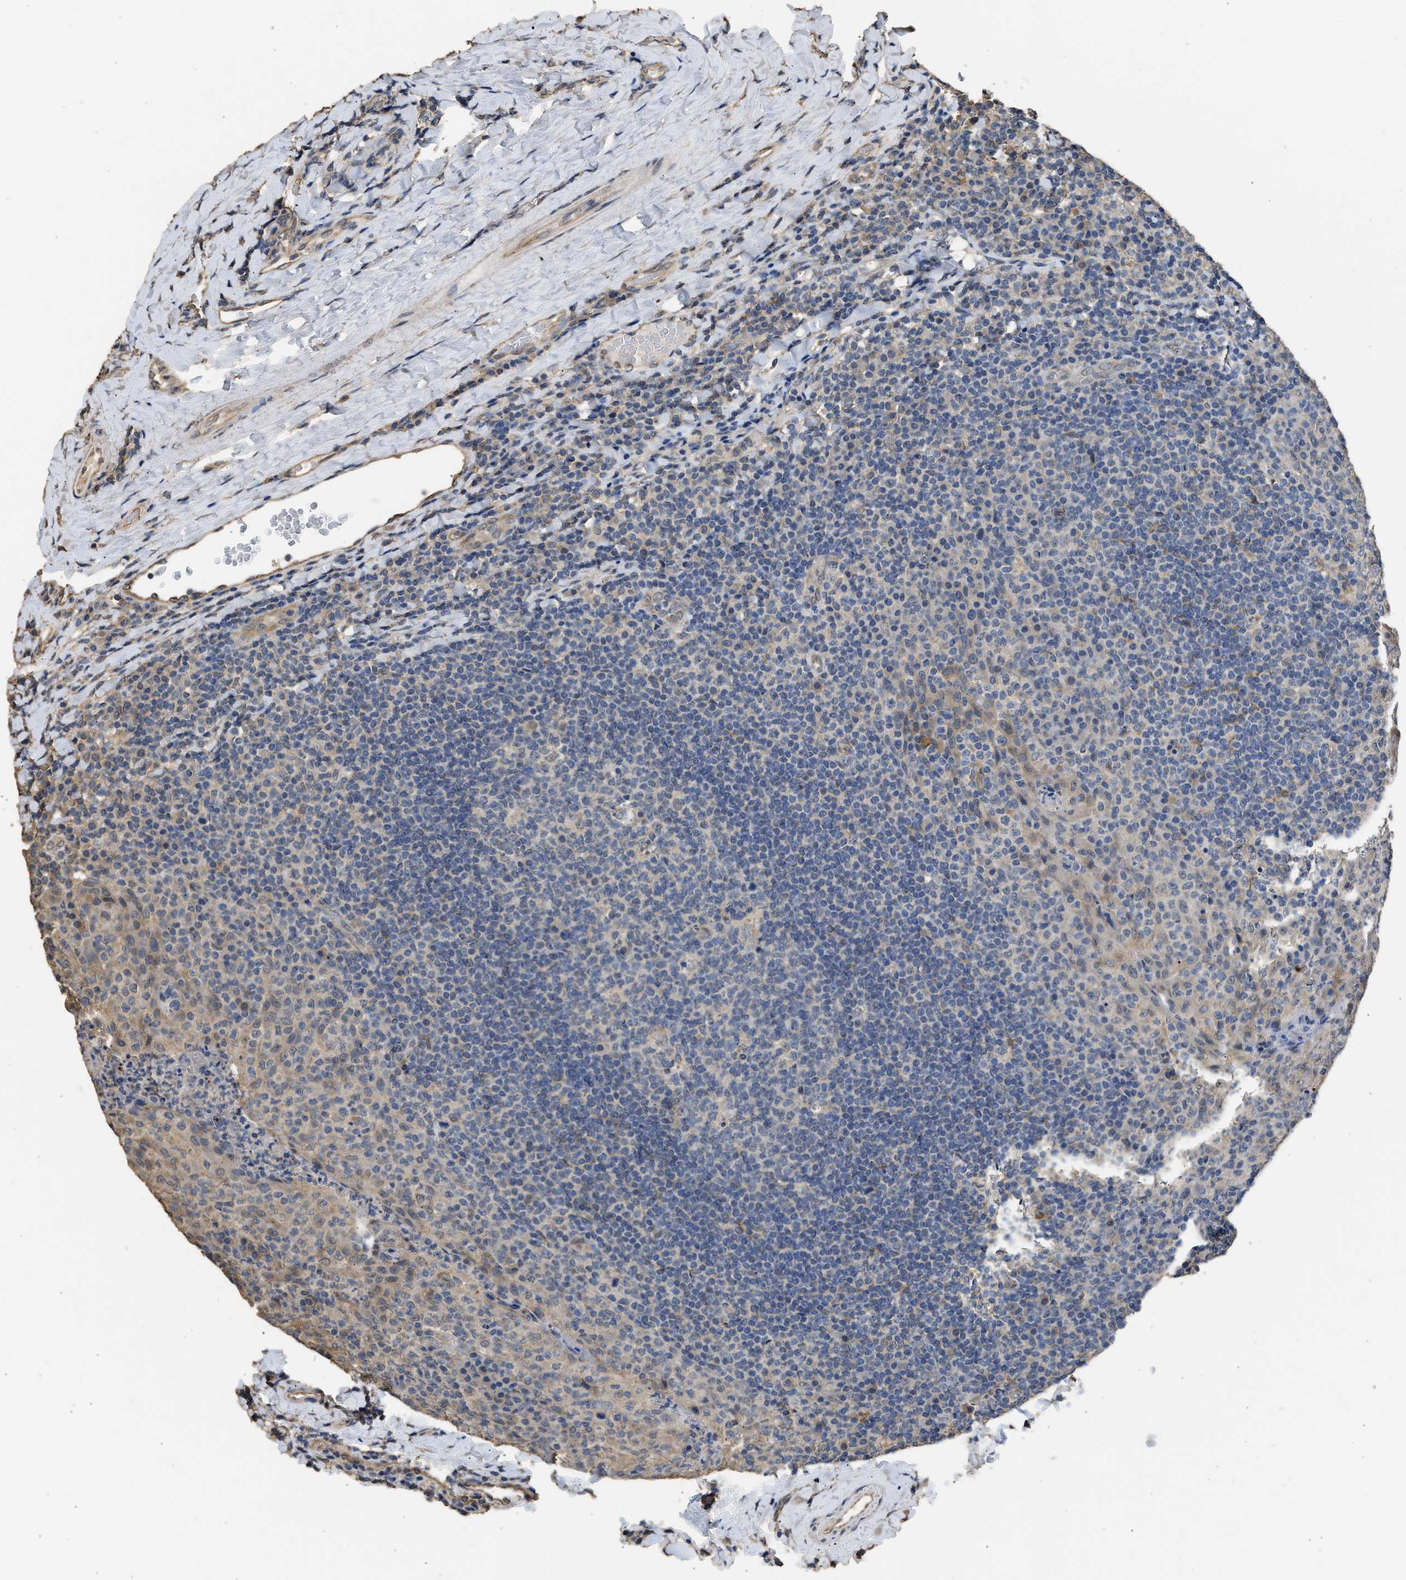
{"staining": {"intensity": "negative", "quantity": "none", "location": "none"}, "tissue": "tonsil", "cell_type": "Germinal center cells", "image_type": "normal", "snomed": [{"axis": "morphology", "description": "Normal tissue, NOS"}, {"axis": "topography", "description": "Tonsil"}], "caption": "Histopathology image shows no protein positivity in germinal center cells of benign tonsil. (DAB (3,3'-diaminobenzidine) immunohistochemistry, high magnification).", "gene": "SPINT2", "patient": {"sex": "male", "age": 17}}